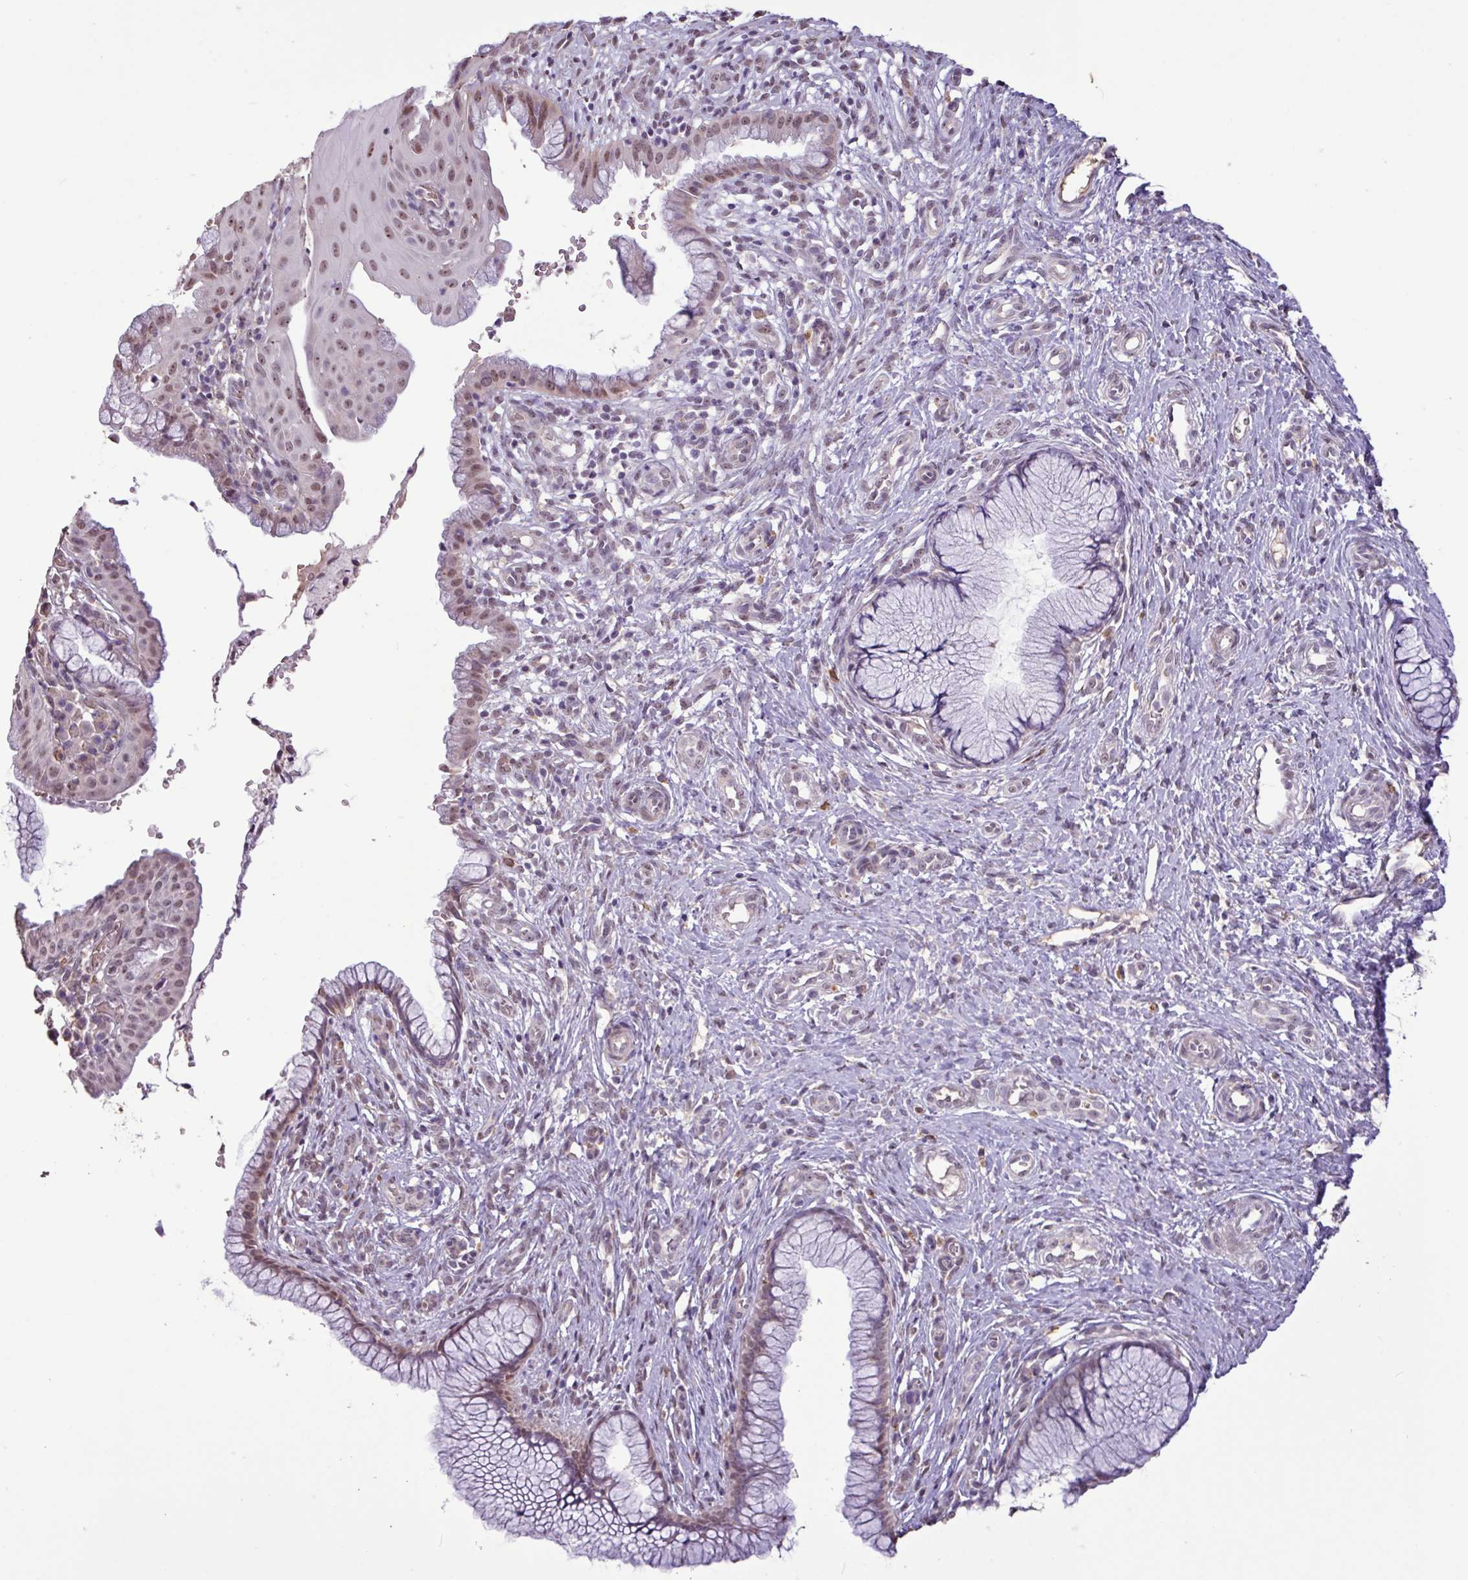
{"staining": {"intensity": "weak", "quantity": "25%-75%", "location": "nuclear"}, "tissue": "cervix", "cell_type": "Glandular cells", "image_type": "normal", "snomed": [{"axis": "morphology", "description": "Normal tissue, NOS"}, {"axis": "topography", "description": "Cervix"}], "caption": "Protein staining of normal cervix exhibits weak nuclear positivity in about 25%-75% of glandular cells.", "gene": "L3MBTL3", "patient": {"sex": "female", "age": 36}}